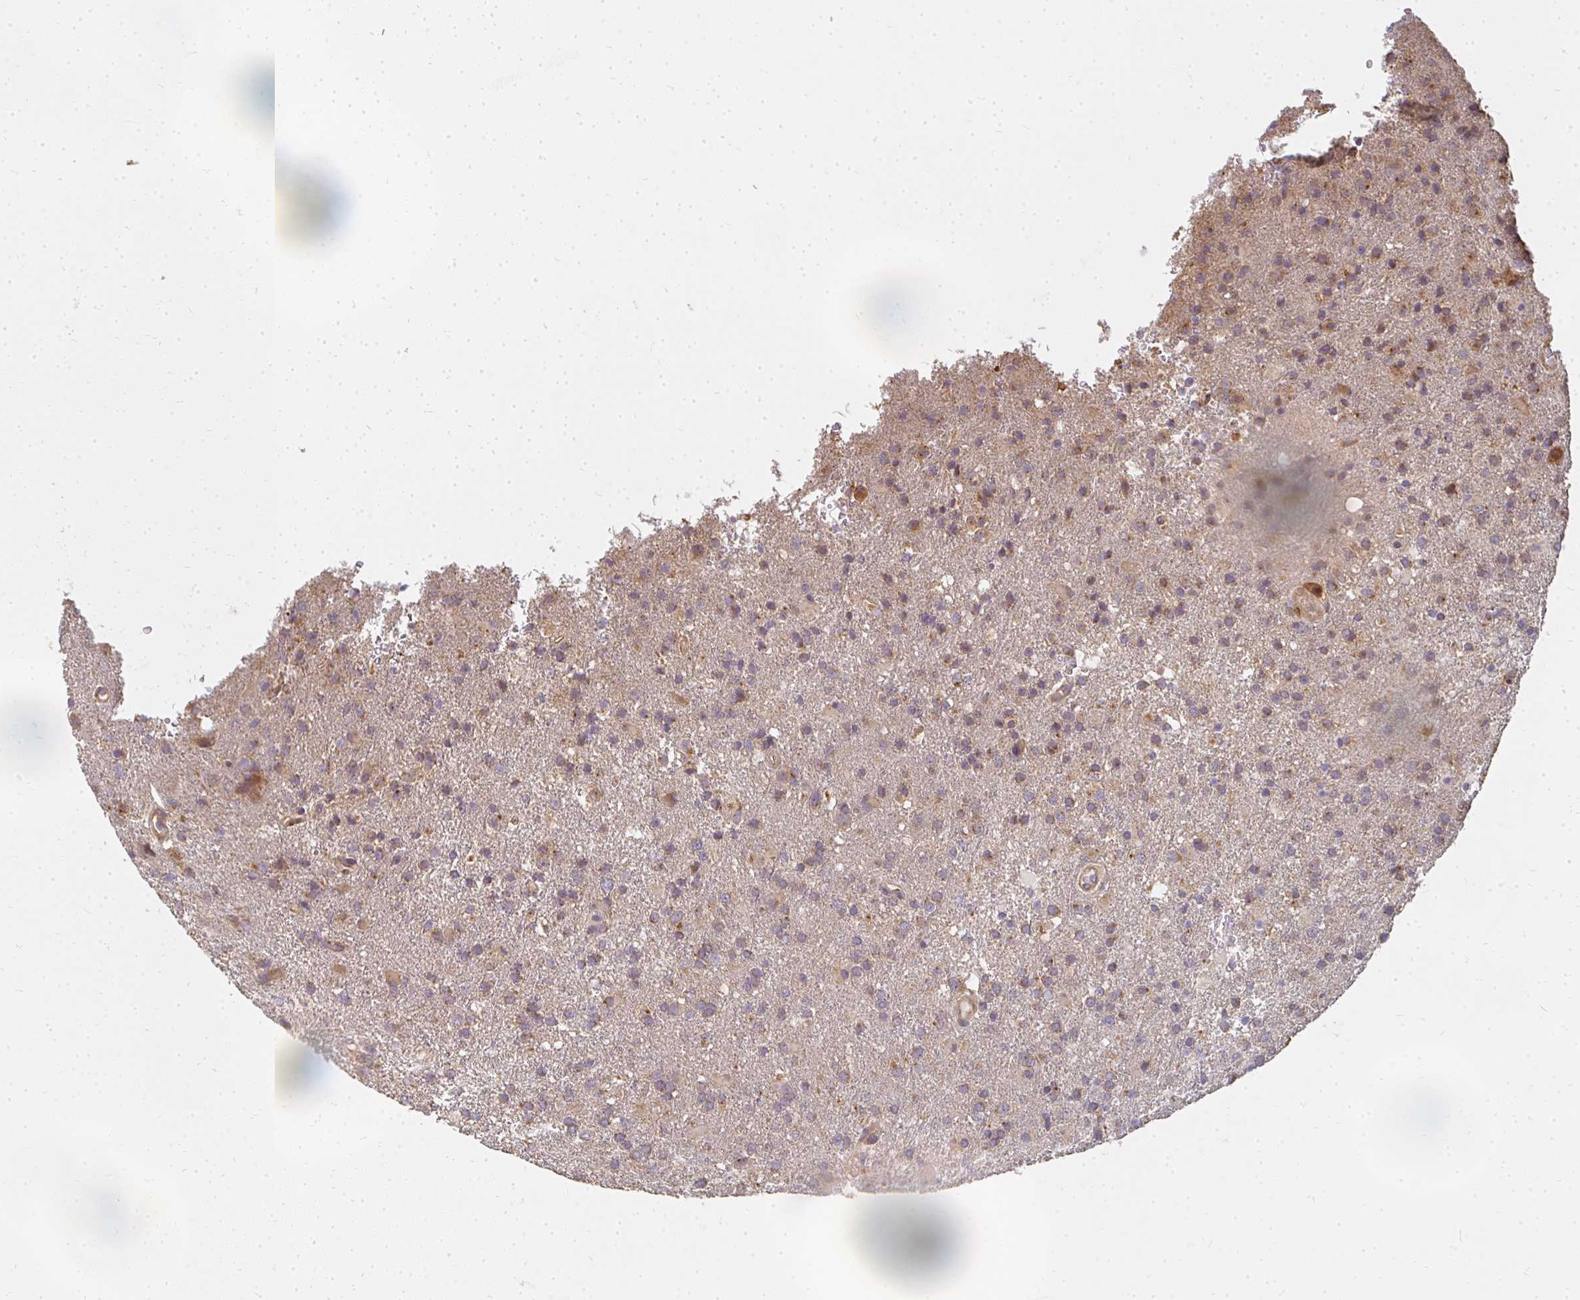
{"staining": {"intensity": "moderate", "quantity": "<25%", "location": "cytoplasmic/membranous"}, "tissue": "glioma", "cell_type": "Tumor cells", "image_type": "cancer", "snomed": [{"axis": "morphology", "description": "Glioma, malignant, High grade"}, {"axis": "topography", "description": "Brain"}], "caption": "A brown stain shows moderate cytoplasmic/membranous positivity of a protein in high-grade glioma (malignant) tumor cells.", "gene": "CNTRL", "patient": {"sex": "female", "age": 74}}